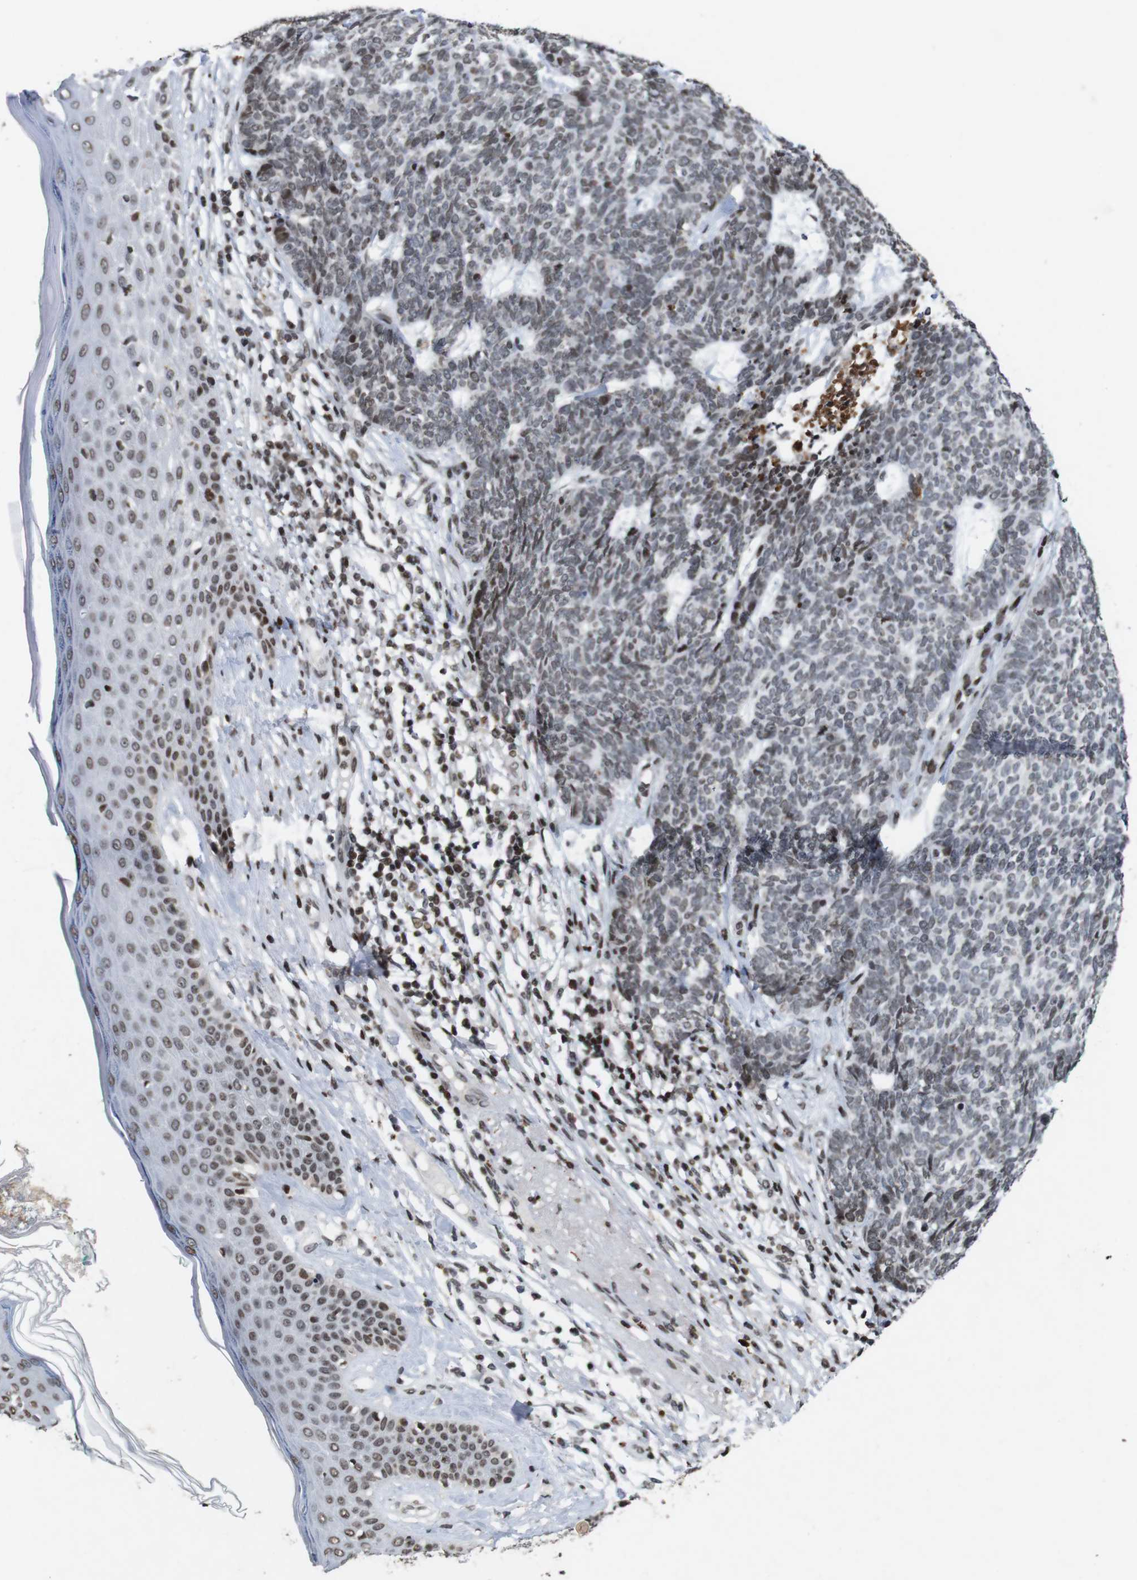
{"staining": {"intensity": "weak", "quantity": "25%-75%", "location": "nuclear"}, "tissue": "skin cancer", "cell_type": "Tumor cells", "image_type": "cancer", "snomed": [{"axis": "morphology", "description": "Basal cell carcinoma"}, {"axis": "topography", "description": "Skin"}], "caption": "A low amount of weak nuclear positivity is seen in about 25%-75% of tumor cells in skin cancer (basal cell carcinoma) tissue. Using DAB (3,3'-diaminobenzidine) (brown) and hematoxylin (blue) stains, captured at high magnification using brightfield microscopy.", "gene": "MAGEH1", "patient": {"sex": "female", "age": 84}}